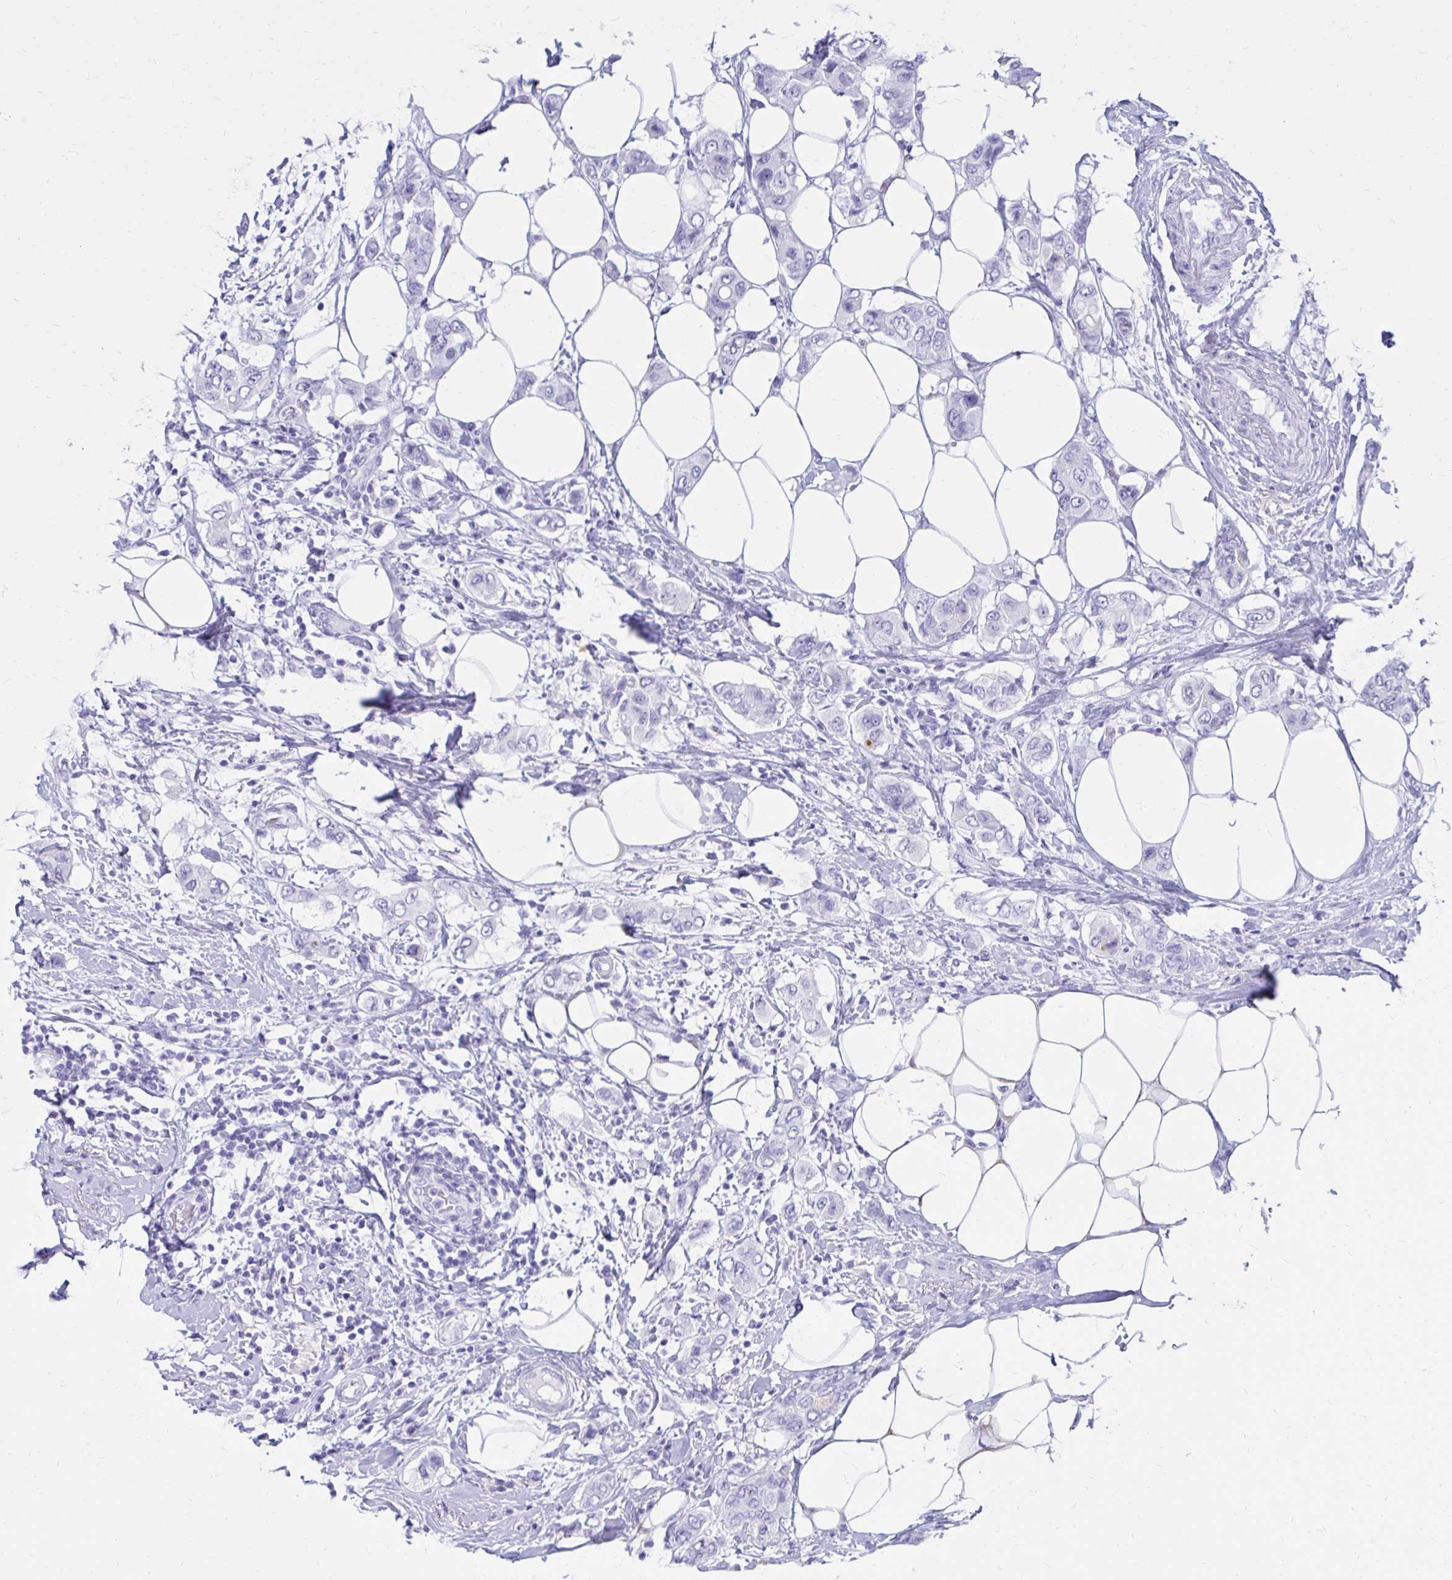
{"staining": {"intensity": "negative", "quantity": "none", "location": "none"}, "tissue": "breast cancer", "cell_type": "Tumor cells", "image_type": "cancer", "snomed": [{"axis": "morphology", "description": "Lobular carcinoma"}, {"axis": "topography", "description": "Breast"}], "caption": "An image of human breast lobular carcinoma is negative for staining in tumor cells. (Stains: DAB (3,3'-diaminobenzidine) IHC with hematoxylin counter stain, Microscopy: brightfield microscopy at high magnification).", "gene": "OR10R2", "patient": {"sex": "female", "age": 51}}